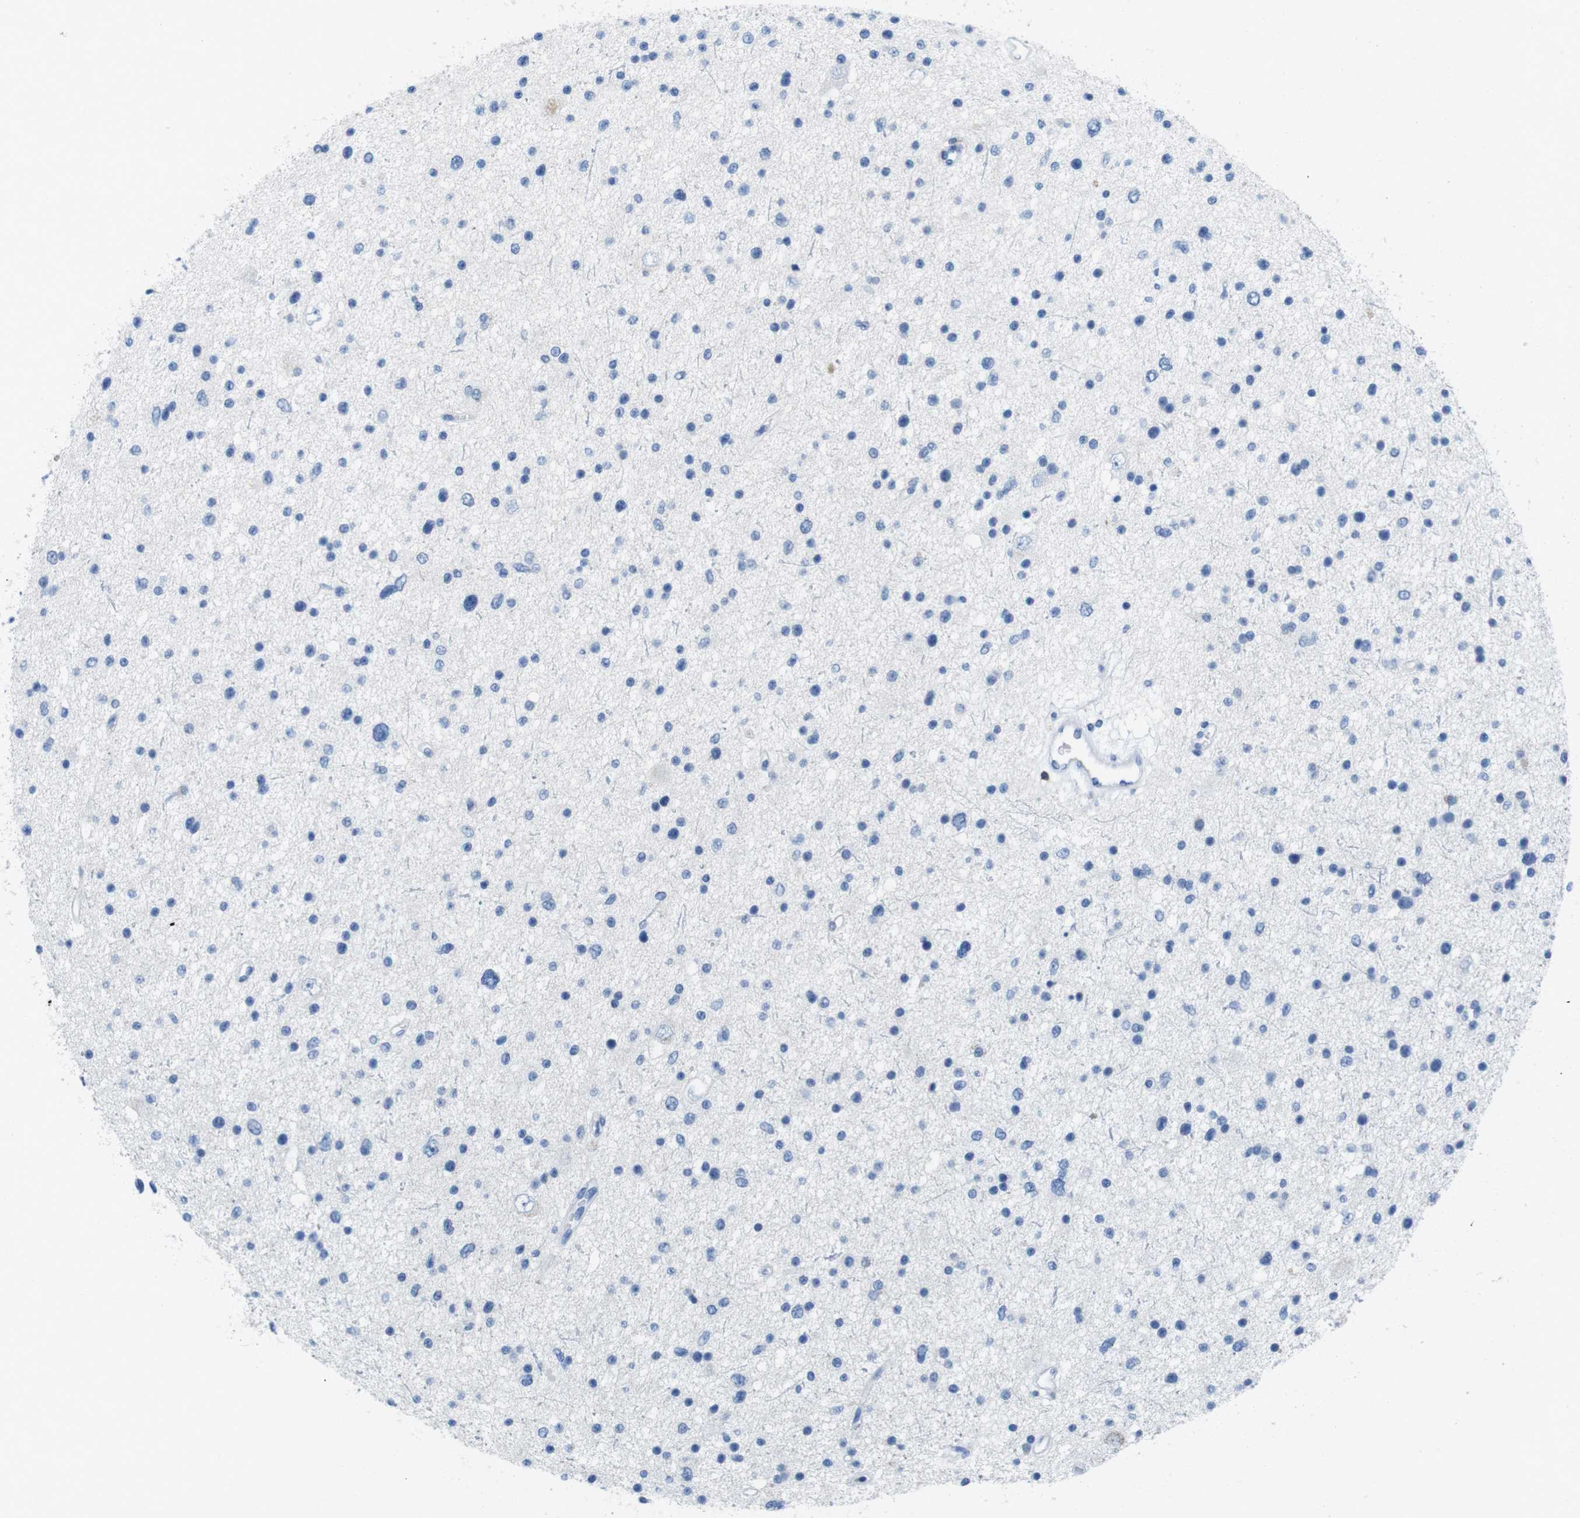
{"staining": {"intensity": "negative", "quantity": "none", "location": "none"}, "tissue": "glioma", "cell_type": "Tumor cells", "image_type": "cancer", "snomed": [{"axis": "morphology", "description": "Glioma, malignant, Low grade"}, {"axis": "topography", "description": "Brain"}], "caption": "Immunohistochemical staining of low-grade glioma (malignant) reveals no significant positivity in tumor cells. The staining was performed using DAB to visualize the protein expression in brown, while the nuclei were stained in blue with hematoxylin (Magnification: 20x).", "gene": "CD5", "patient": {"sex": "female", "age": 37}}